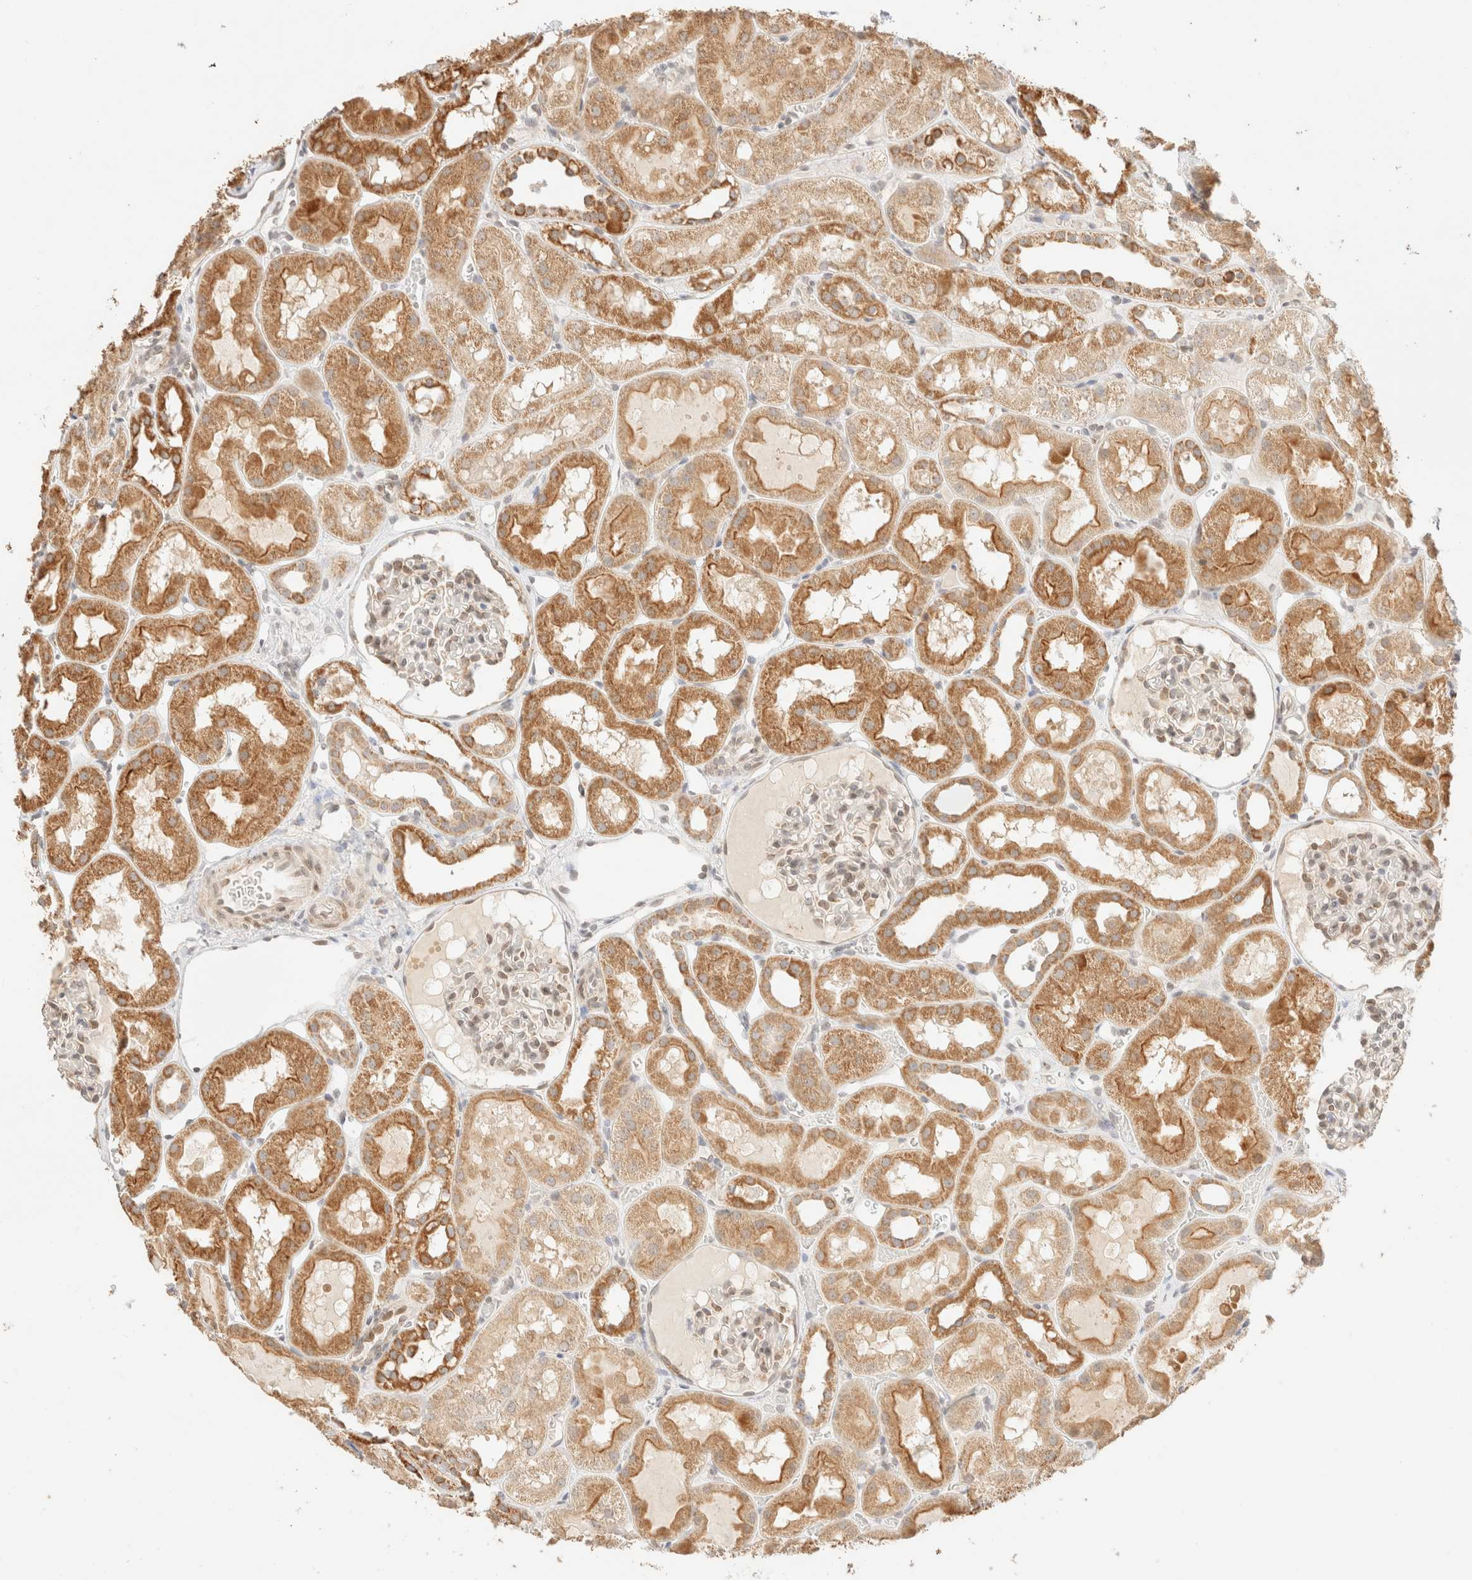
{"staining": {"intensity": "weak", "quantity": "25%-75%", "location": "cytoplasmic/membranous"}, "tissue": "kidney", "cell_type": "Cells in glomeruli", "image_type": "normal", "snomed": [{"axis": "morphology", "description": "Normal tissue, NOS"}, {"axis": "topography", "description": "Kidney"}, {"axis": "topography", "description": "Urinary bladder"}], "caption": "Immunohistochemistry (IHC) of unremarkable human kidney demonstrates low levels of weak cytoplasmic/membranous positivity in approximately 25%-75% of cells in glomeruli.", "gene": "TACO1", "patient": {"sex": "male", "age": 16}}